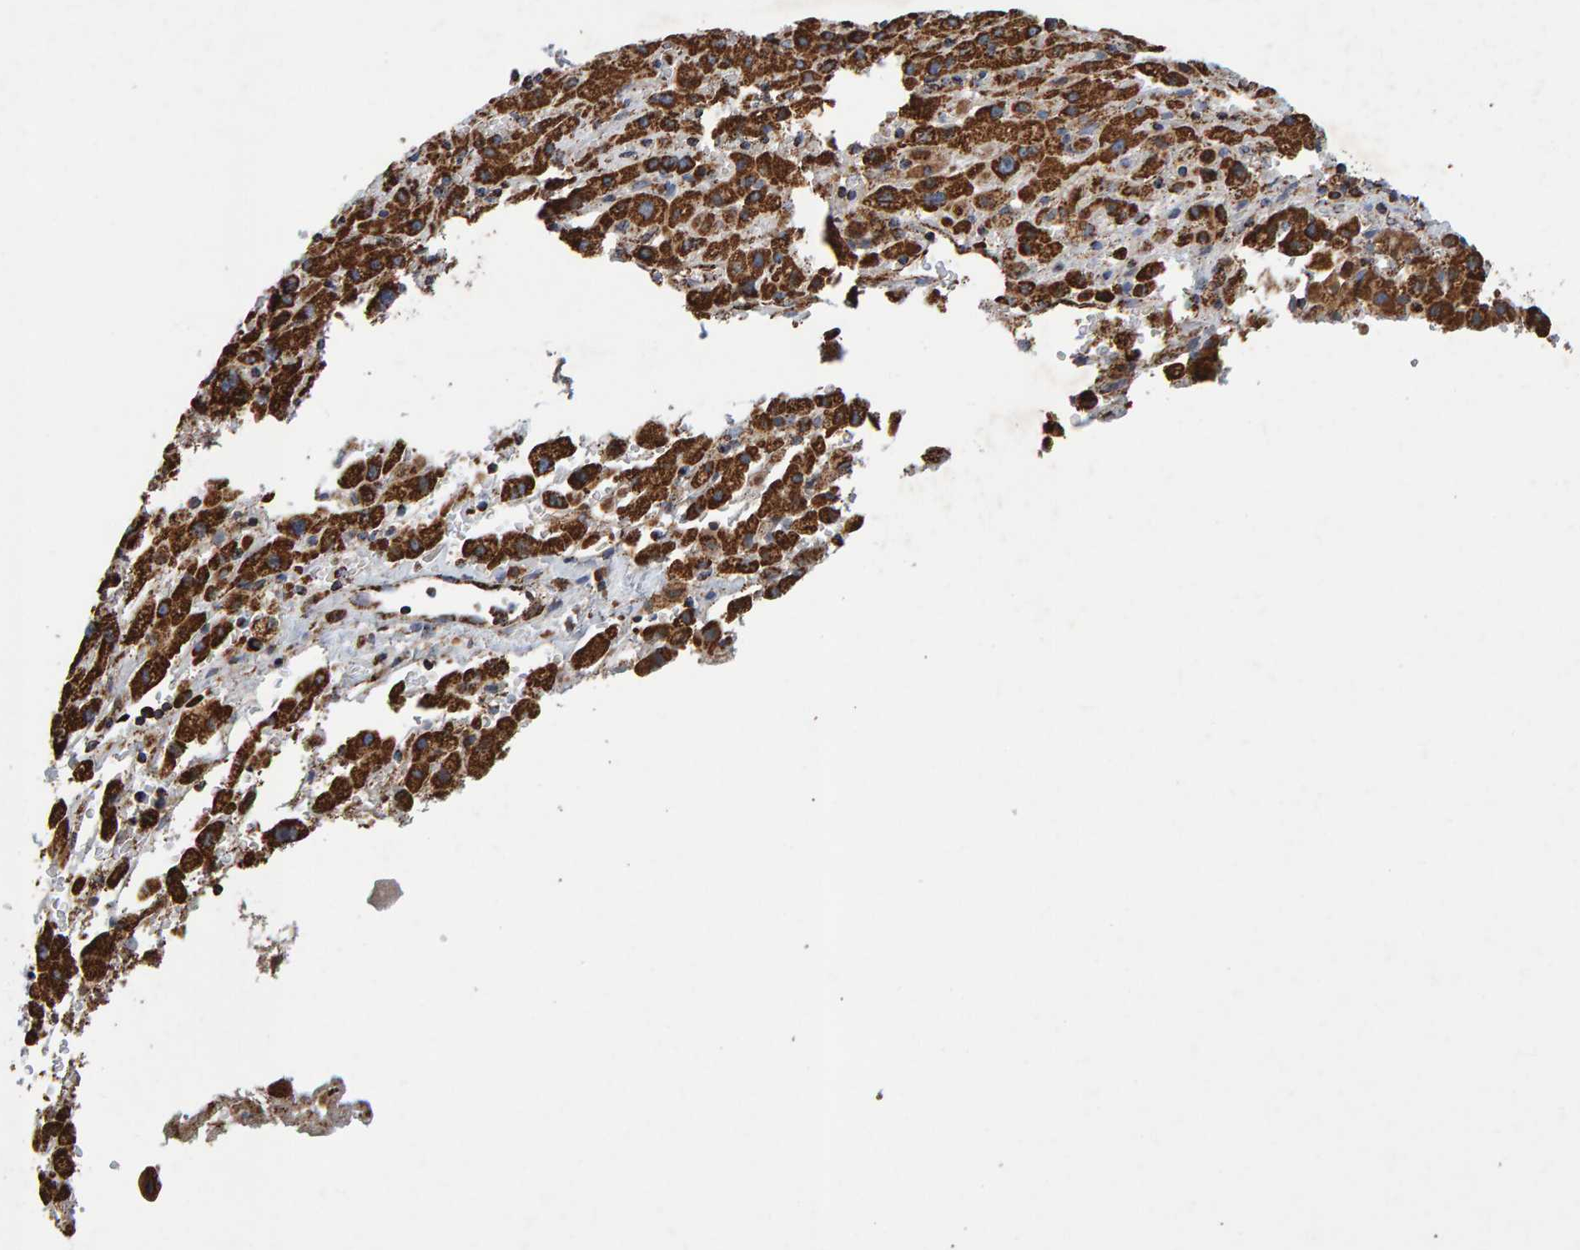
{"staining": {"intensity": "strong", "quantity": ">75%", "location": "cytoplasmic/membranous"}, "tissue": "liver cancer", "cell_type": "Tumor cells", "image_type": "cancer", "snomed": [{"axis": "morphology", "description": "Cholangiocarcinoma"}, {"axis": "topography", "description": "Liver"}], "caption": "Immunohistochemical staining of human liver cancer reveals high levels of strong cytoplasmic/membranous protein staining in approximately >75% of tumor cells.", "gene": "MRPL45", "patient": {"sex": "male", "age": 57}}